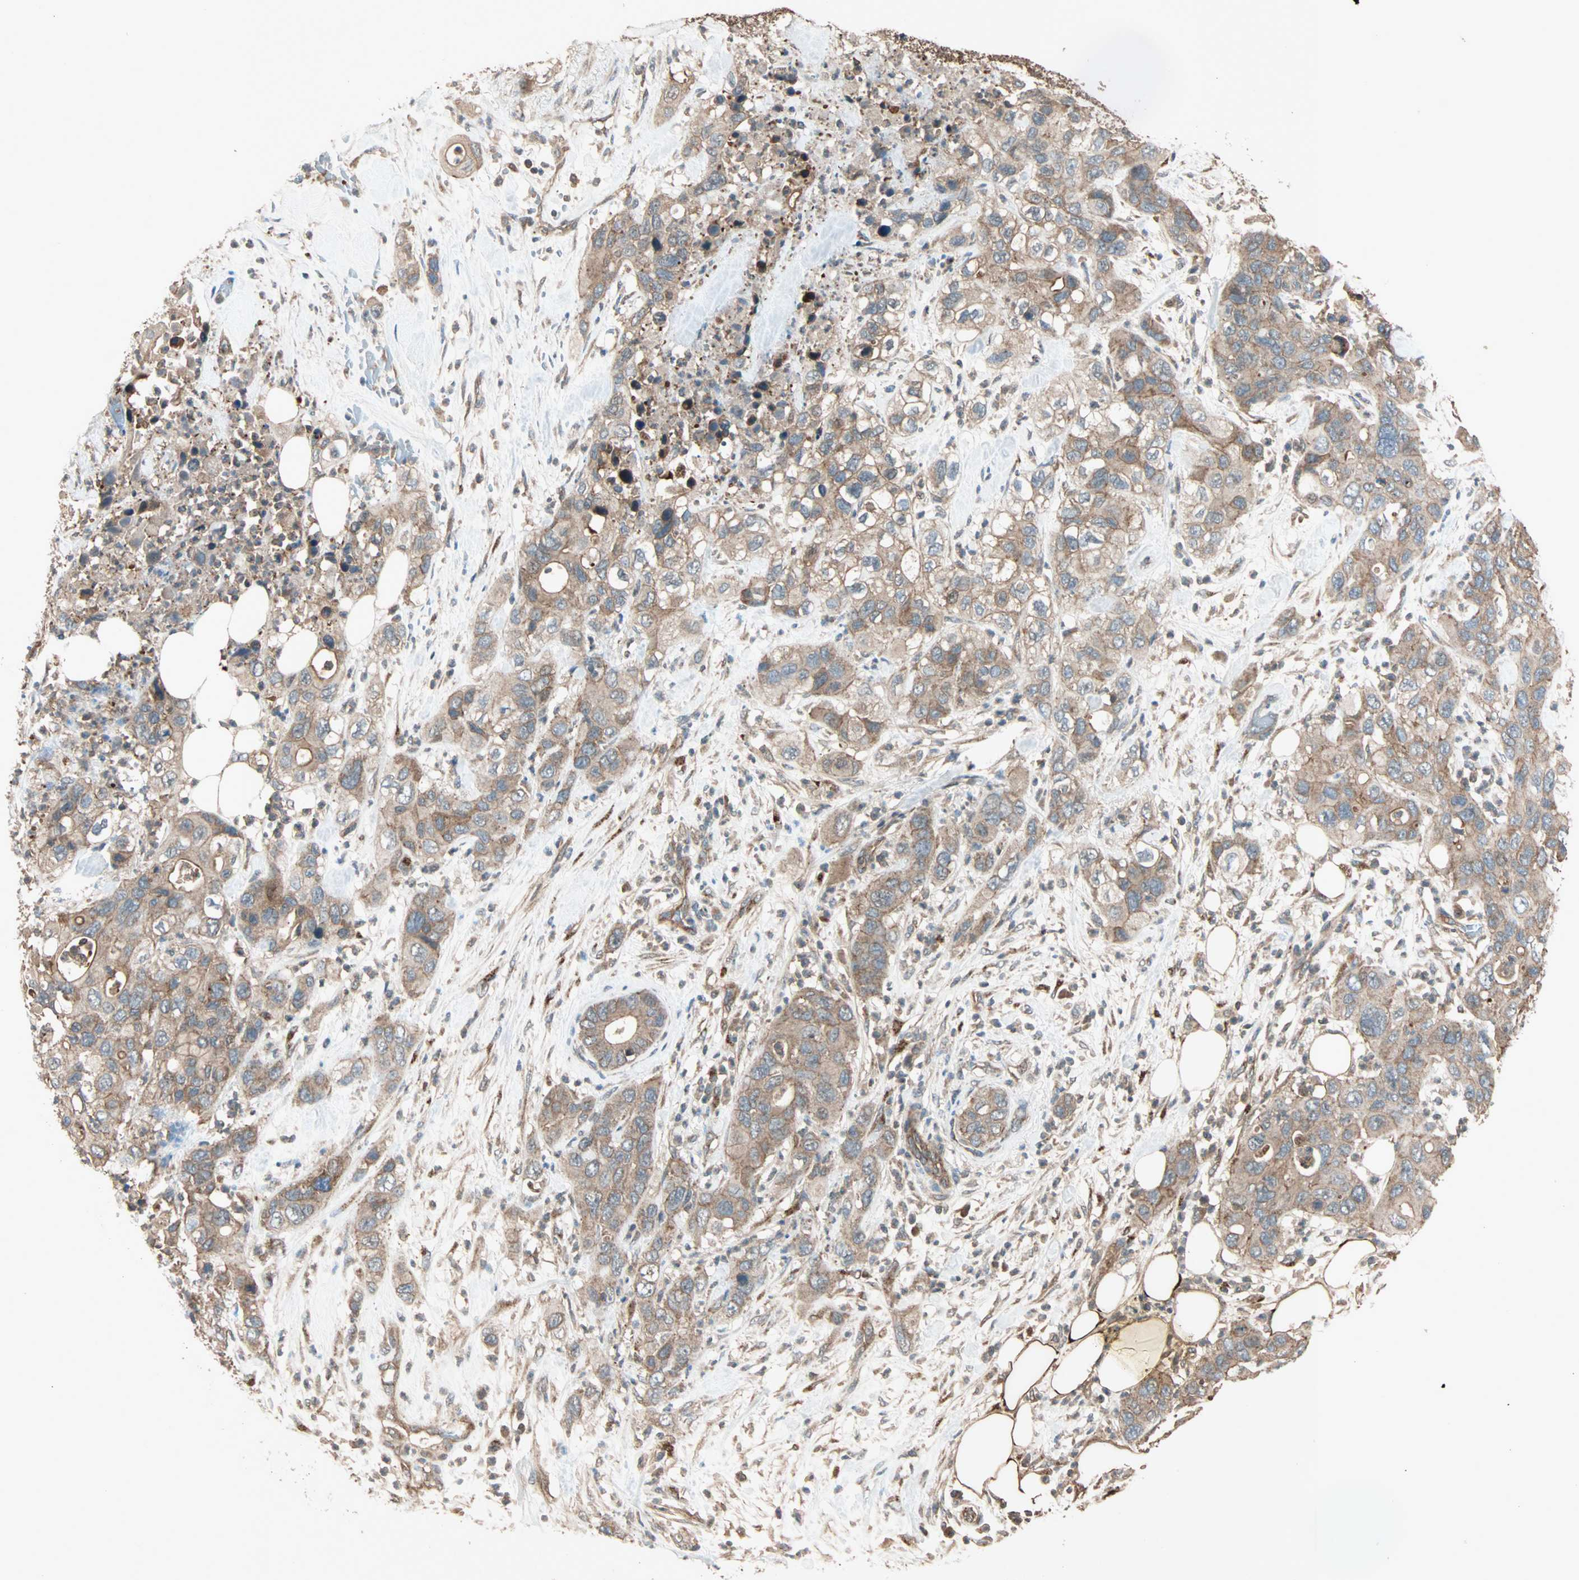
{"staining": {"intensity": "moderate", "quantity": ">75%", "location": "cytoplasmic/membranous"}, "tissue": "pancreatic cancer", "cell_type": "Tumor cells", "image_type": "cancer", "snomed": [{"axis": "morphology", "description": "Adenocarcinoma, NOS"}, {"axis": "topography", "description": "Pancreas"}], "caption": "This is an image of IHC staining of pancreatic cancer (adenocarcinoma), which shows moderate expression in the cytoplasmic/membranous of tumor cells.", "gene": "MAP3K21", "patient": {"sex": "female", "age": 71}}